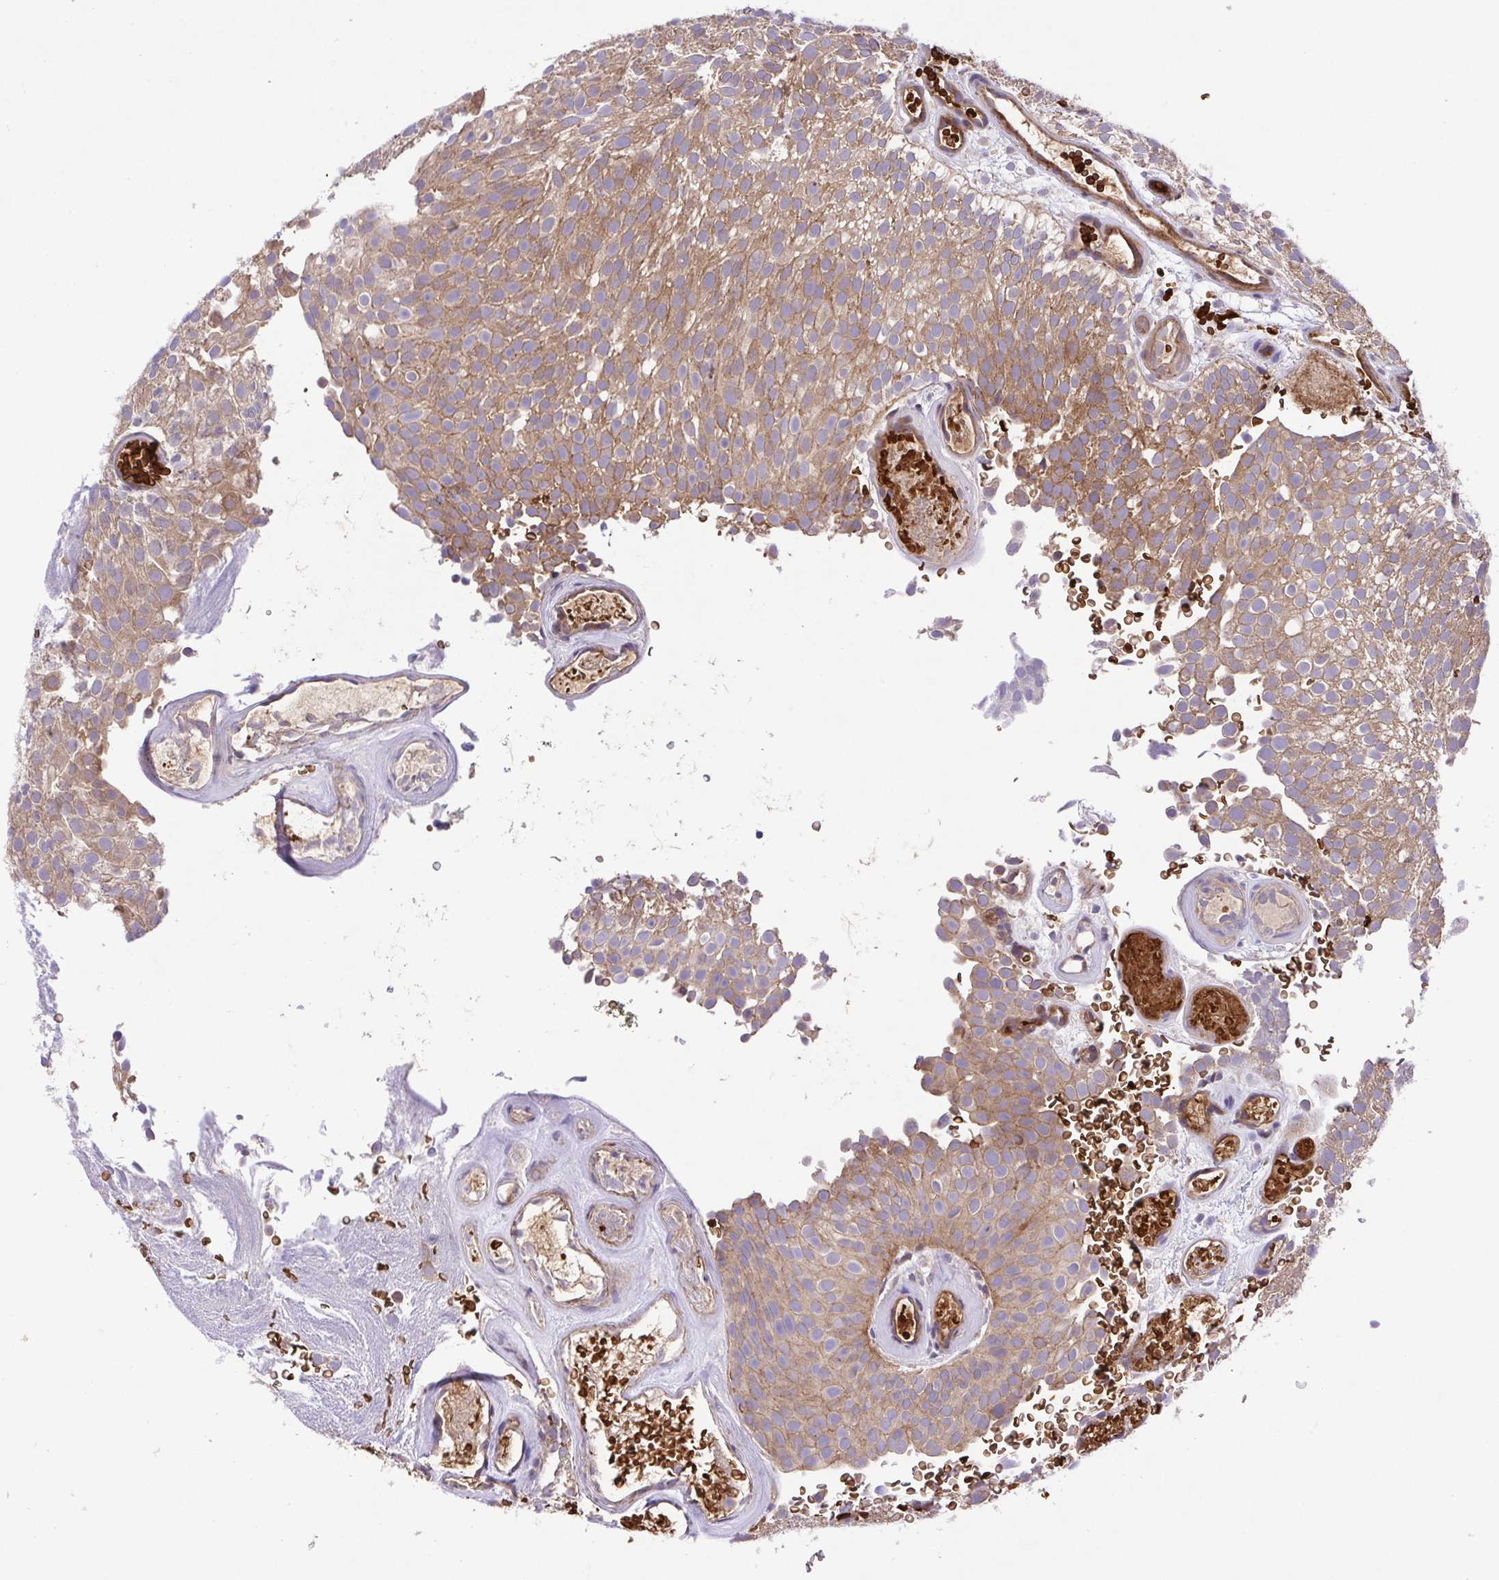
{"staining": {"intensity": "weak", "quantity": ">75%", "location": "cytoplasmic/membranous"}, "tissue": "urothelial cancer", "cell_type": "Tumor cells", "image_type": "cancer", "snomed": [{"axis": "morphology", "description": "Urothelial carcinoma, Low grade"}, {"axis": "topography", "description": "Urinary bladder"}], "caption": "IHC micrograph of neoplastic tissue: human urothelial carcinoma (low-grade) stained using IHC exhibits low levels of weak protein expression localized specifically in the cytoplasmic/membranous of tumor cells, appearing as a cytoplasmic/membranous brown color.", "gene": "IDE", "patient": {"sex": "male", "age": 78}}